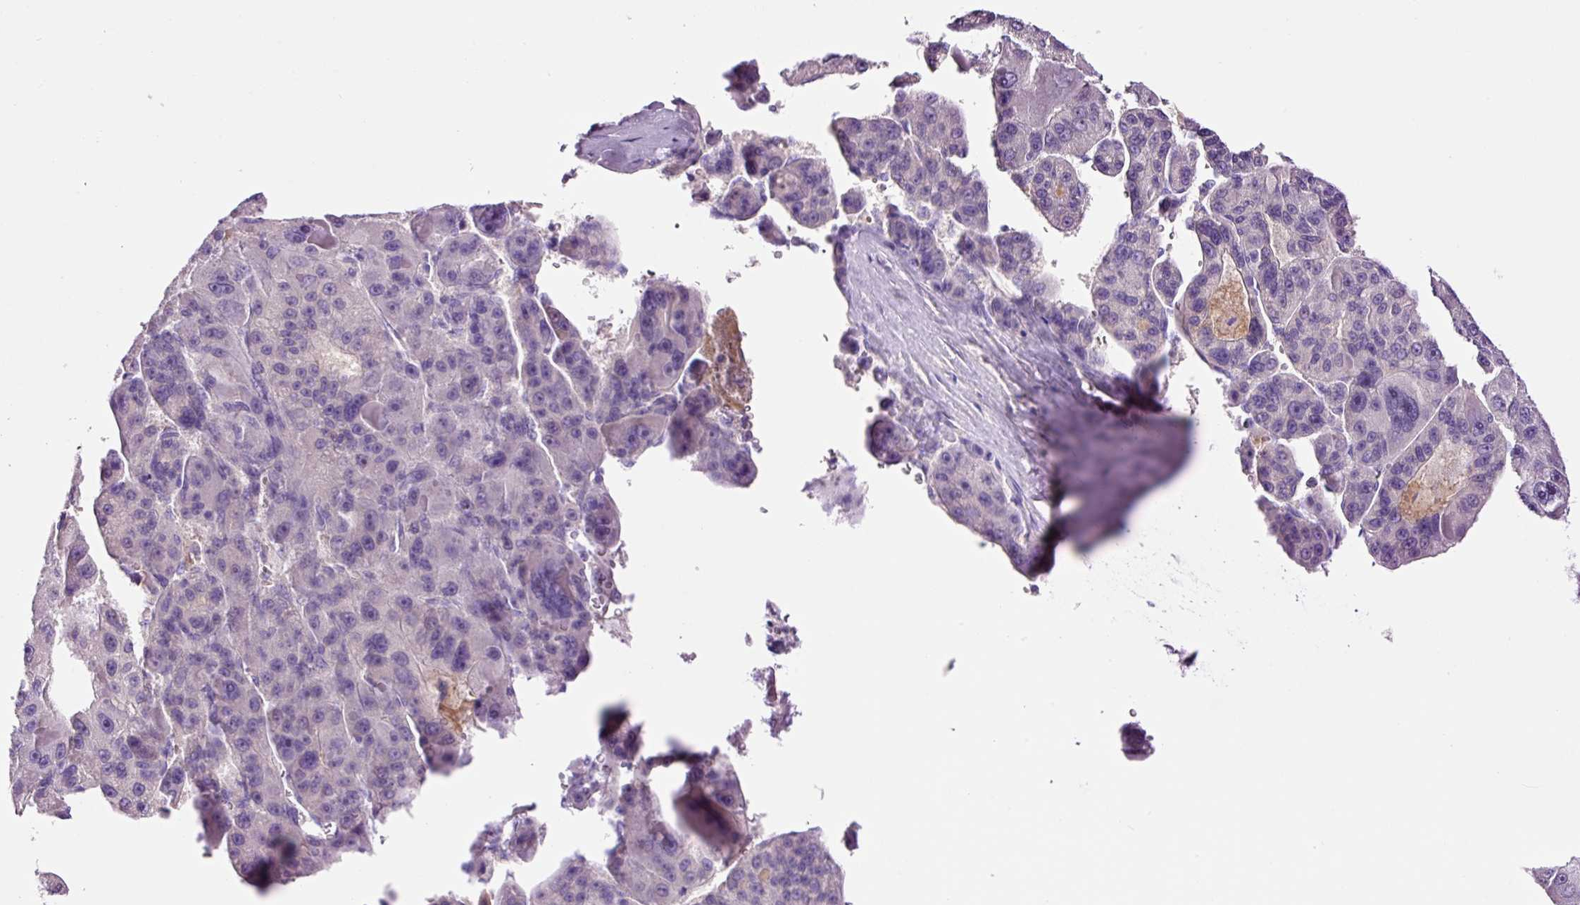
{"staining": {"intensity": "negative", "quantity": "none", "location": "none"}, "tissue": "liver cancer", "cell_type": "Tumor cells", "image_type": "cancer", "snomed": [{"axis": "morphology", "description": "Carcinoma, Hepatocellular, NOS"}, {"axis": "topography", "description": "Liver"}], "caption": "A photomicrograph of human hepatocellular carcinoma (liver) is negative for staining in tumor cells. The staining is performed using DAB brown chromogen with nuclei counter-stained in using hematoxylin.", "gene": "DPPA4", "patient": {"sex": "male", "age": 76}}